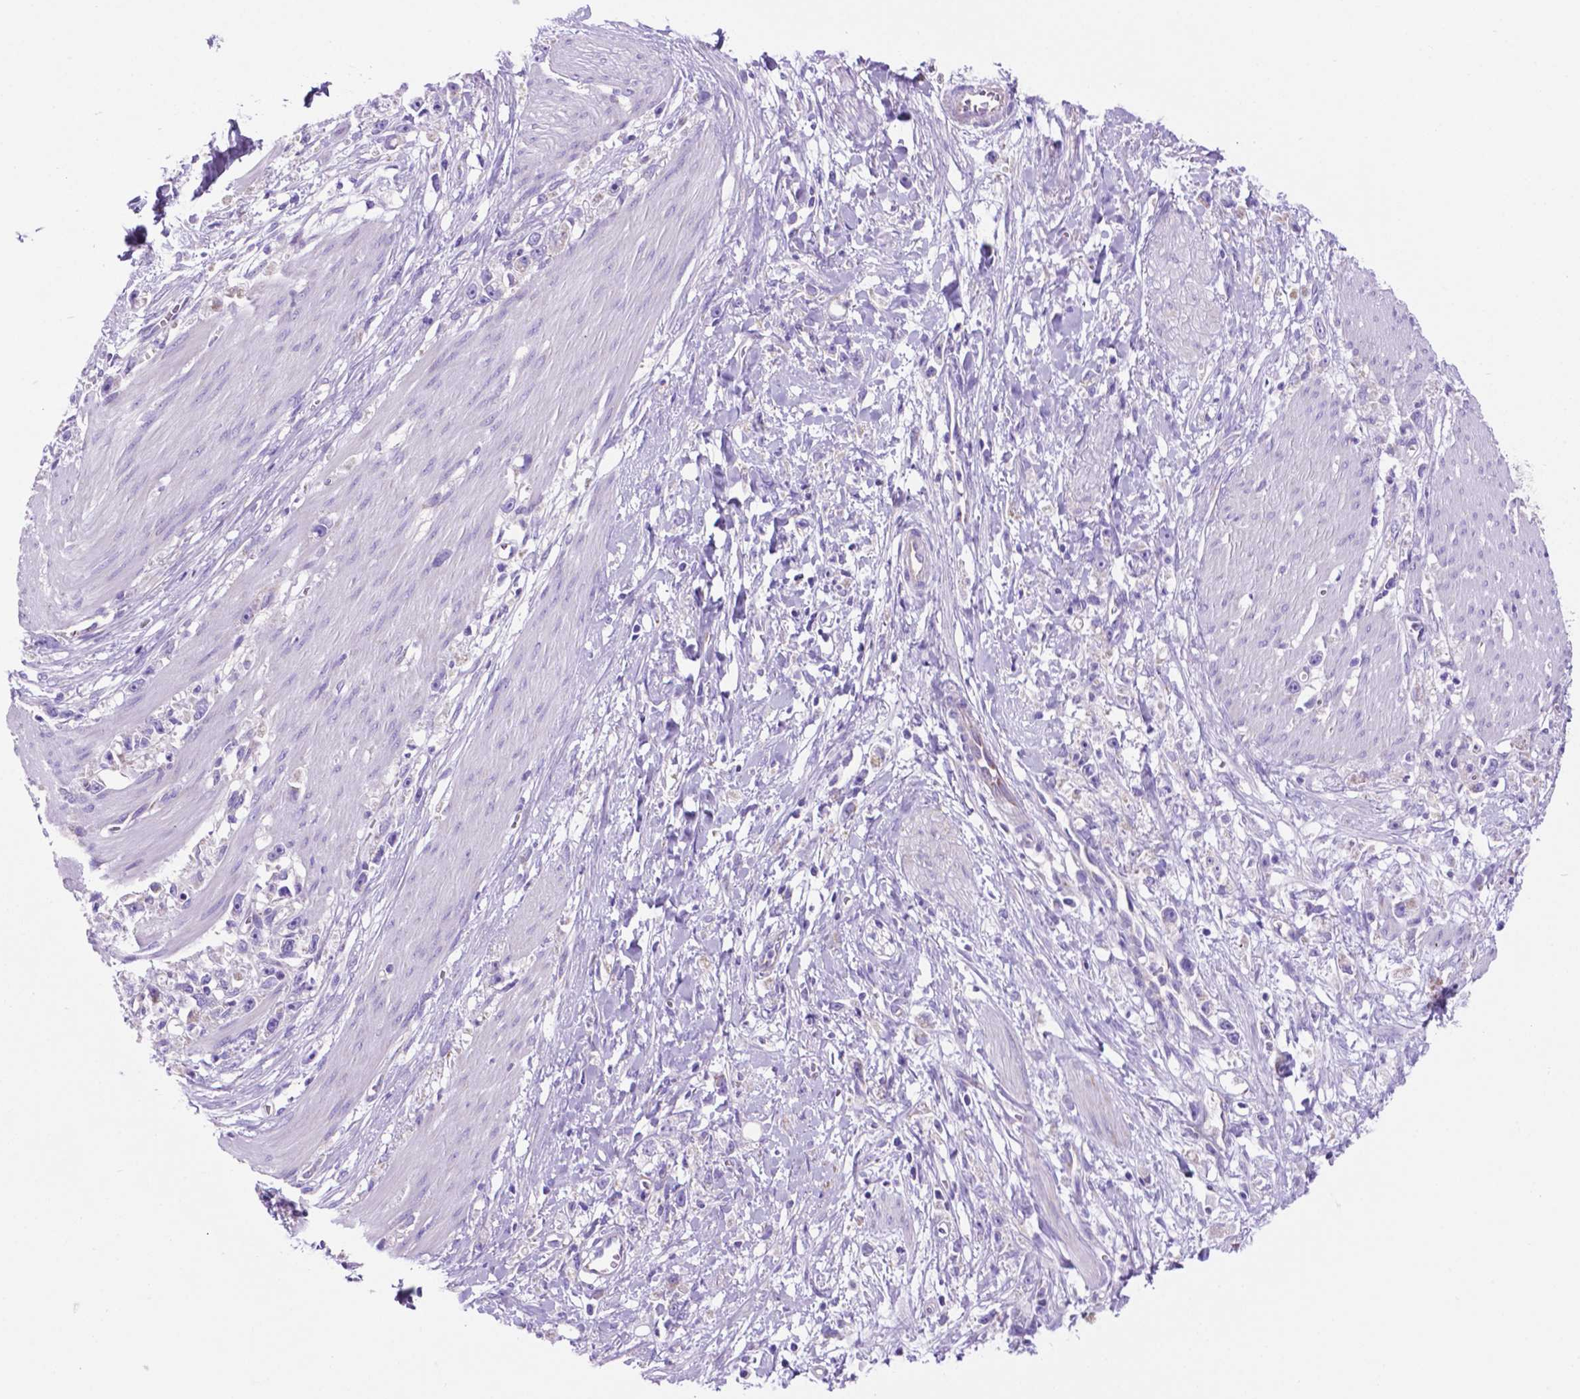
{"staining": {"intensity": "negative", "quantity": "none", "location": "none"}, "tissue": "stomach cancer", "cell_type": "Tumor cells", "image_type": "cancer", "snomed": [{"axis": "morphology", "description": "Adenocarcinoma, NOS"}, {"axis": "topography", "description": "Stomach"}], "caption": "Immunohistochemistry (IHC) of stomach cancer (adenocarcinoma) shows no expression in tumor cells.", "gene": "TMEM121B", "patient": {"sex": "female", "age": 59}}